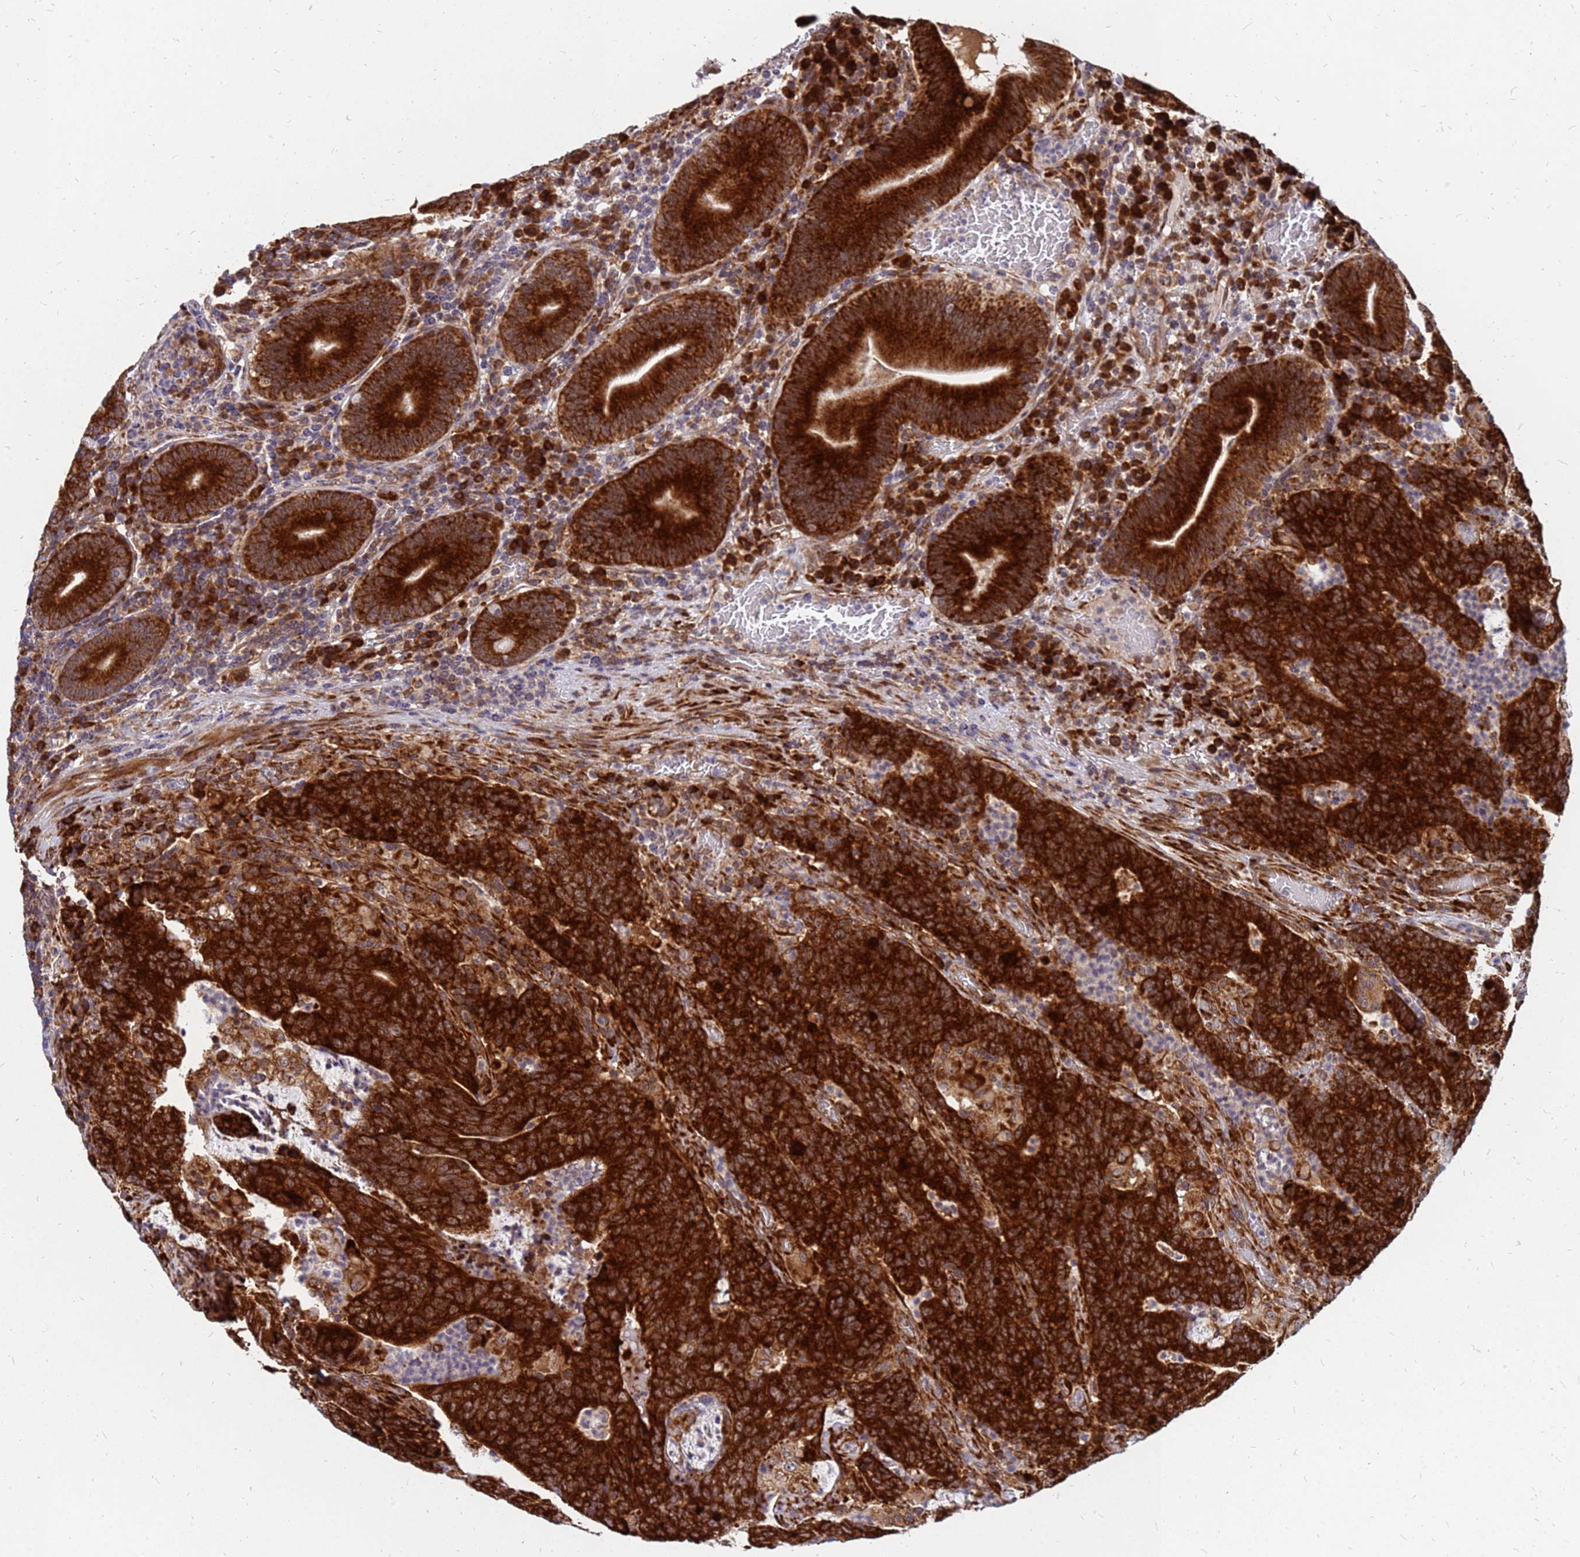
{"staining": {"intensity": "strong", "quantity": ">75%", "location": "cytoplasmic/membranous"}, "tissue": "colorectal cancer", "cell_type": "Tumor cells", "image_type": "cancer", "snomed": [{"axis": "morphology", "description": "Normal tissue, NOS"}, {"axis": "morphology", "description": "Adenocarcinoma, NOS"}, {"axis": "topography", "description": "Colon"}], "caption": "The photomicrograph shows immunohistochemical staining of colorectal adenocarcinoma. There is strong cytoplasmic/membranous expression is seen in approximately >75% of tumor cells.", "gene": "RPL8", "patient": {"sex": "female", "age": 75}}